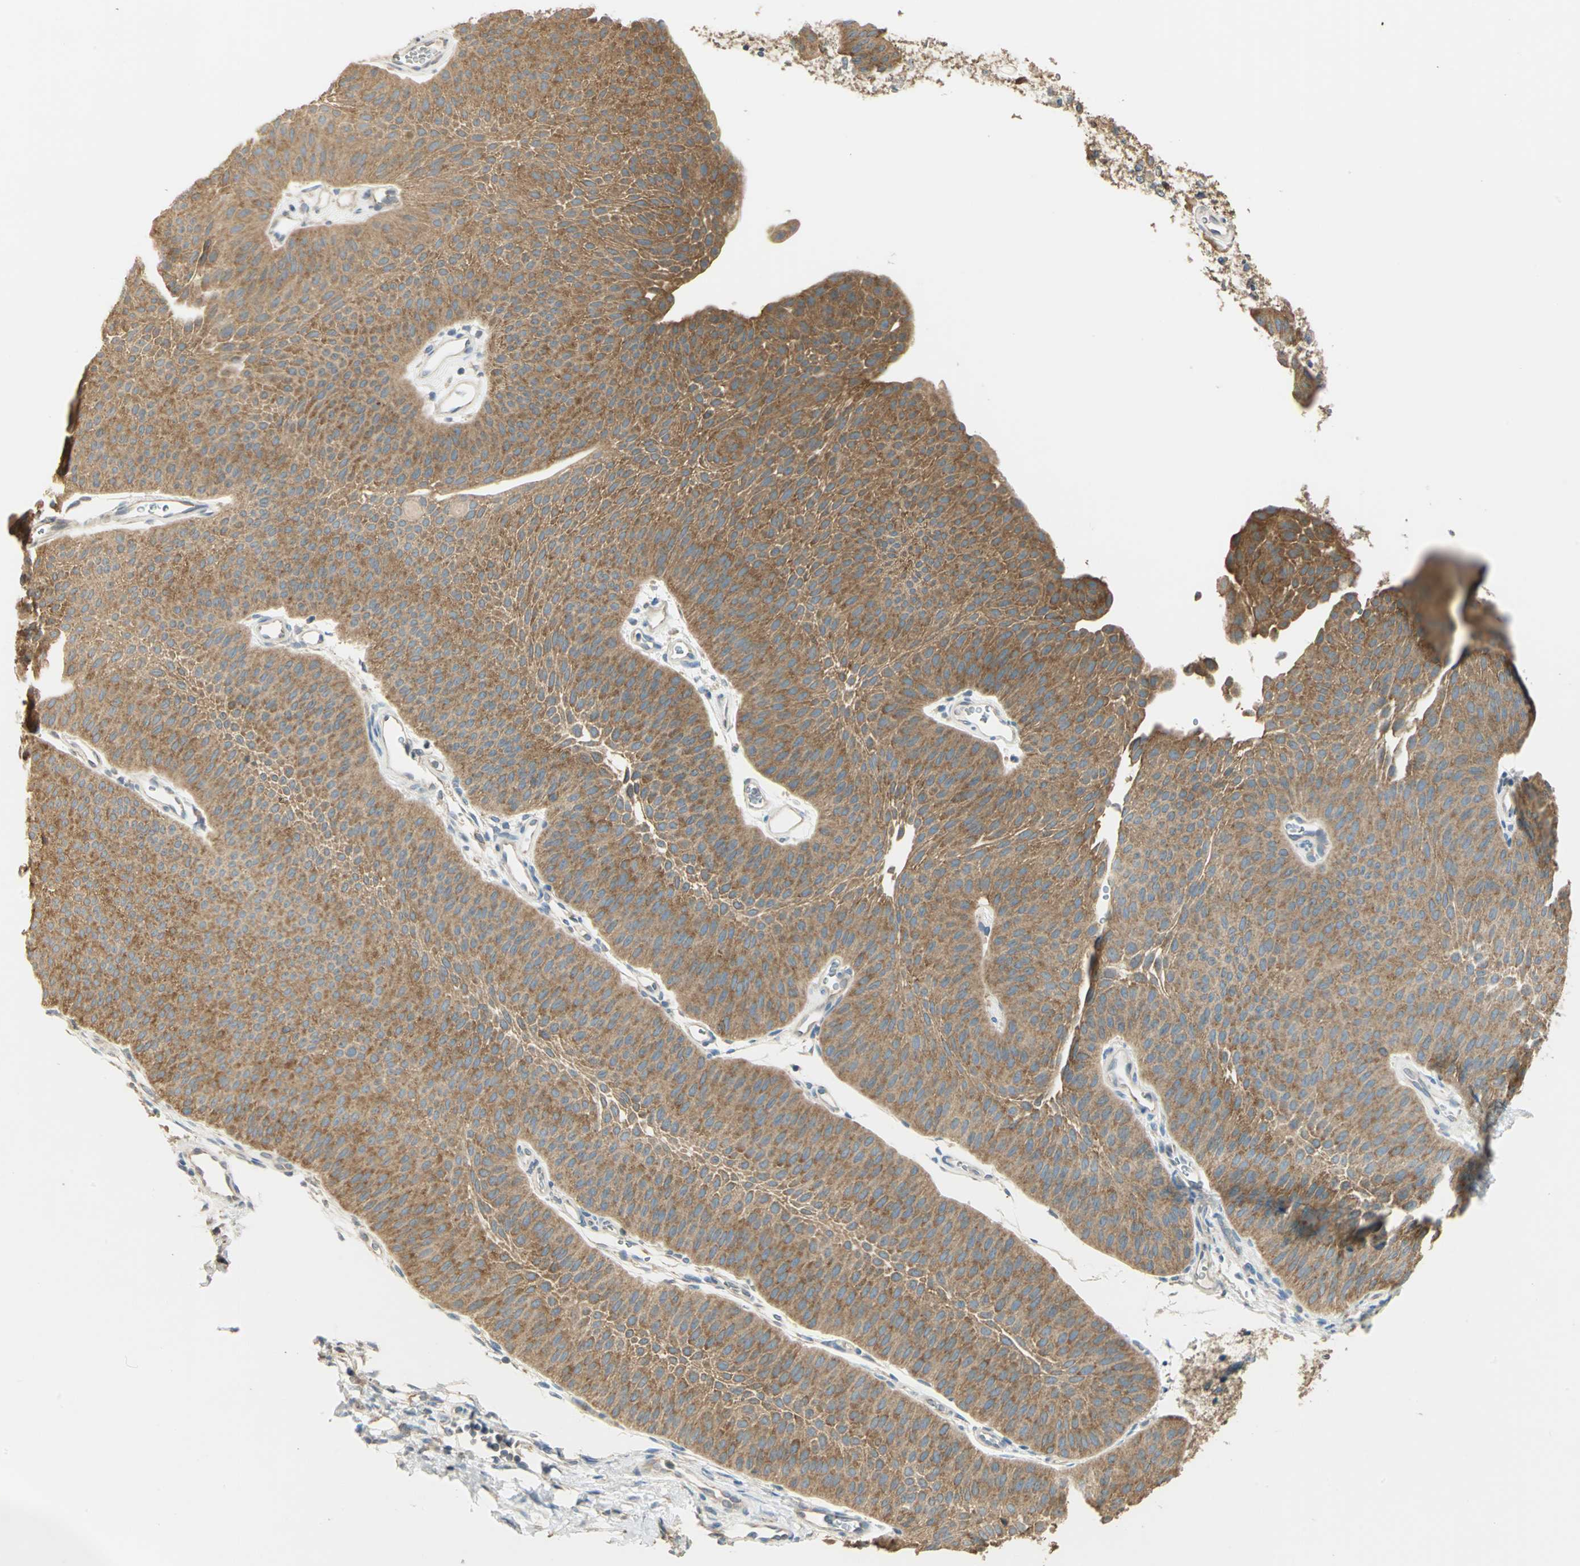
{"staining": {"intensity": "strong", "quantity": ">75%", "location": "cytoplasmic/membranous"}, "tissue": "urothelial cancer", "cell_type": "Tumor cells", "image_type": "cancer", "snomed": [{"axis": "morphology", "description": "Urothelial carcinoma, Low grade"}, {"axis": "topography", "description": "Urinary bladder"}], "caption": "Immunohistochemistry micrograph of neoplastic tissue: human urothelial cancer stained using IHC displays high levels of strong protein expression localized specifically in the cytoplasmic/membranous of tumor cells, appearing as a cytoplasmic/membranous brown color.", "gene": "SHC2", "patient": {"sex": "female", "age": 60}}